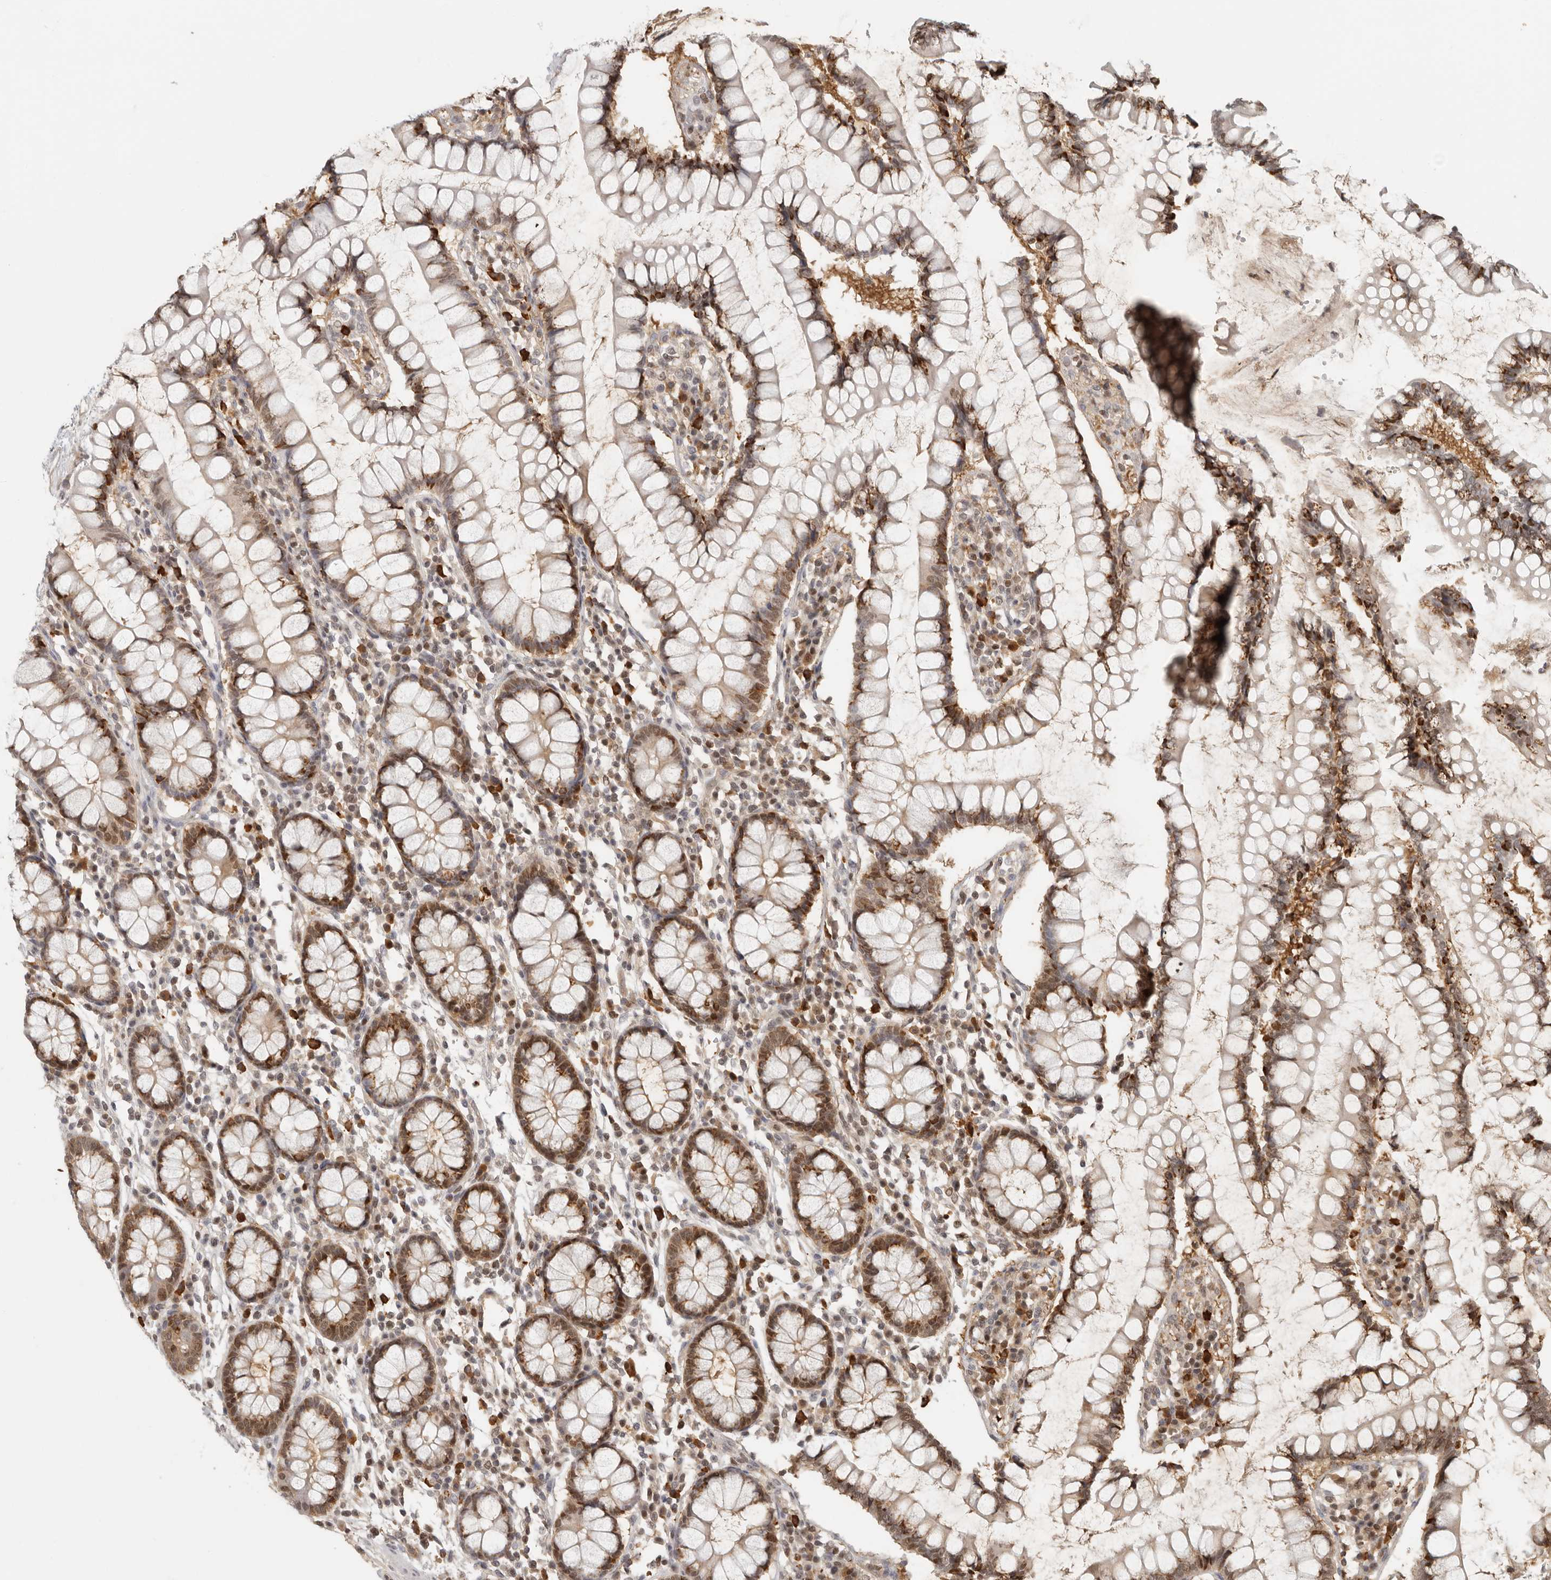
{"staining": {"intensity": "weak", "quantity": ">75%", "location": "cytoplasmic/membranous,nuclear"}, "tissue": "colon", "cell_type": "Endothelial cells", "image_type": "normal", "snomed": [{"axis": "morphology", "description": "Normal tissue, NOS"}, {"axis": "topography", "description": "Colon"}], "caption": "Immunohistochemistry (IHC) image of normal colon: colon stained using immunohistochemistry displays low levels of weak protein expression localized specifically in the cytoplasmic/membranous,nuclear of endothelial cells, appearing as a cytoplasmic/membranous,nuclear brown color.", "gene": "PSMA5", "patient": {"sex": "female", "age": 79}}